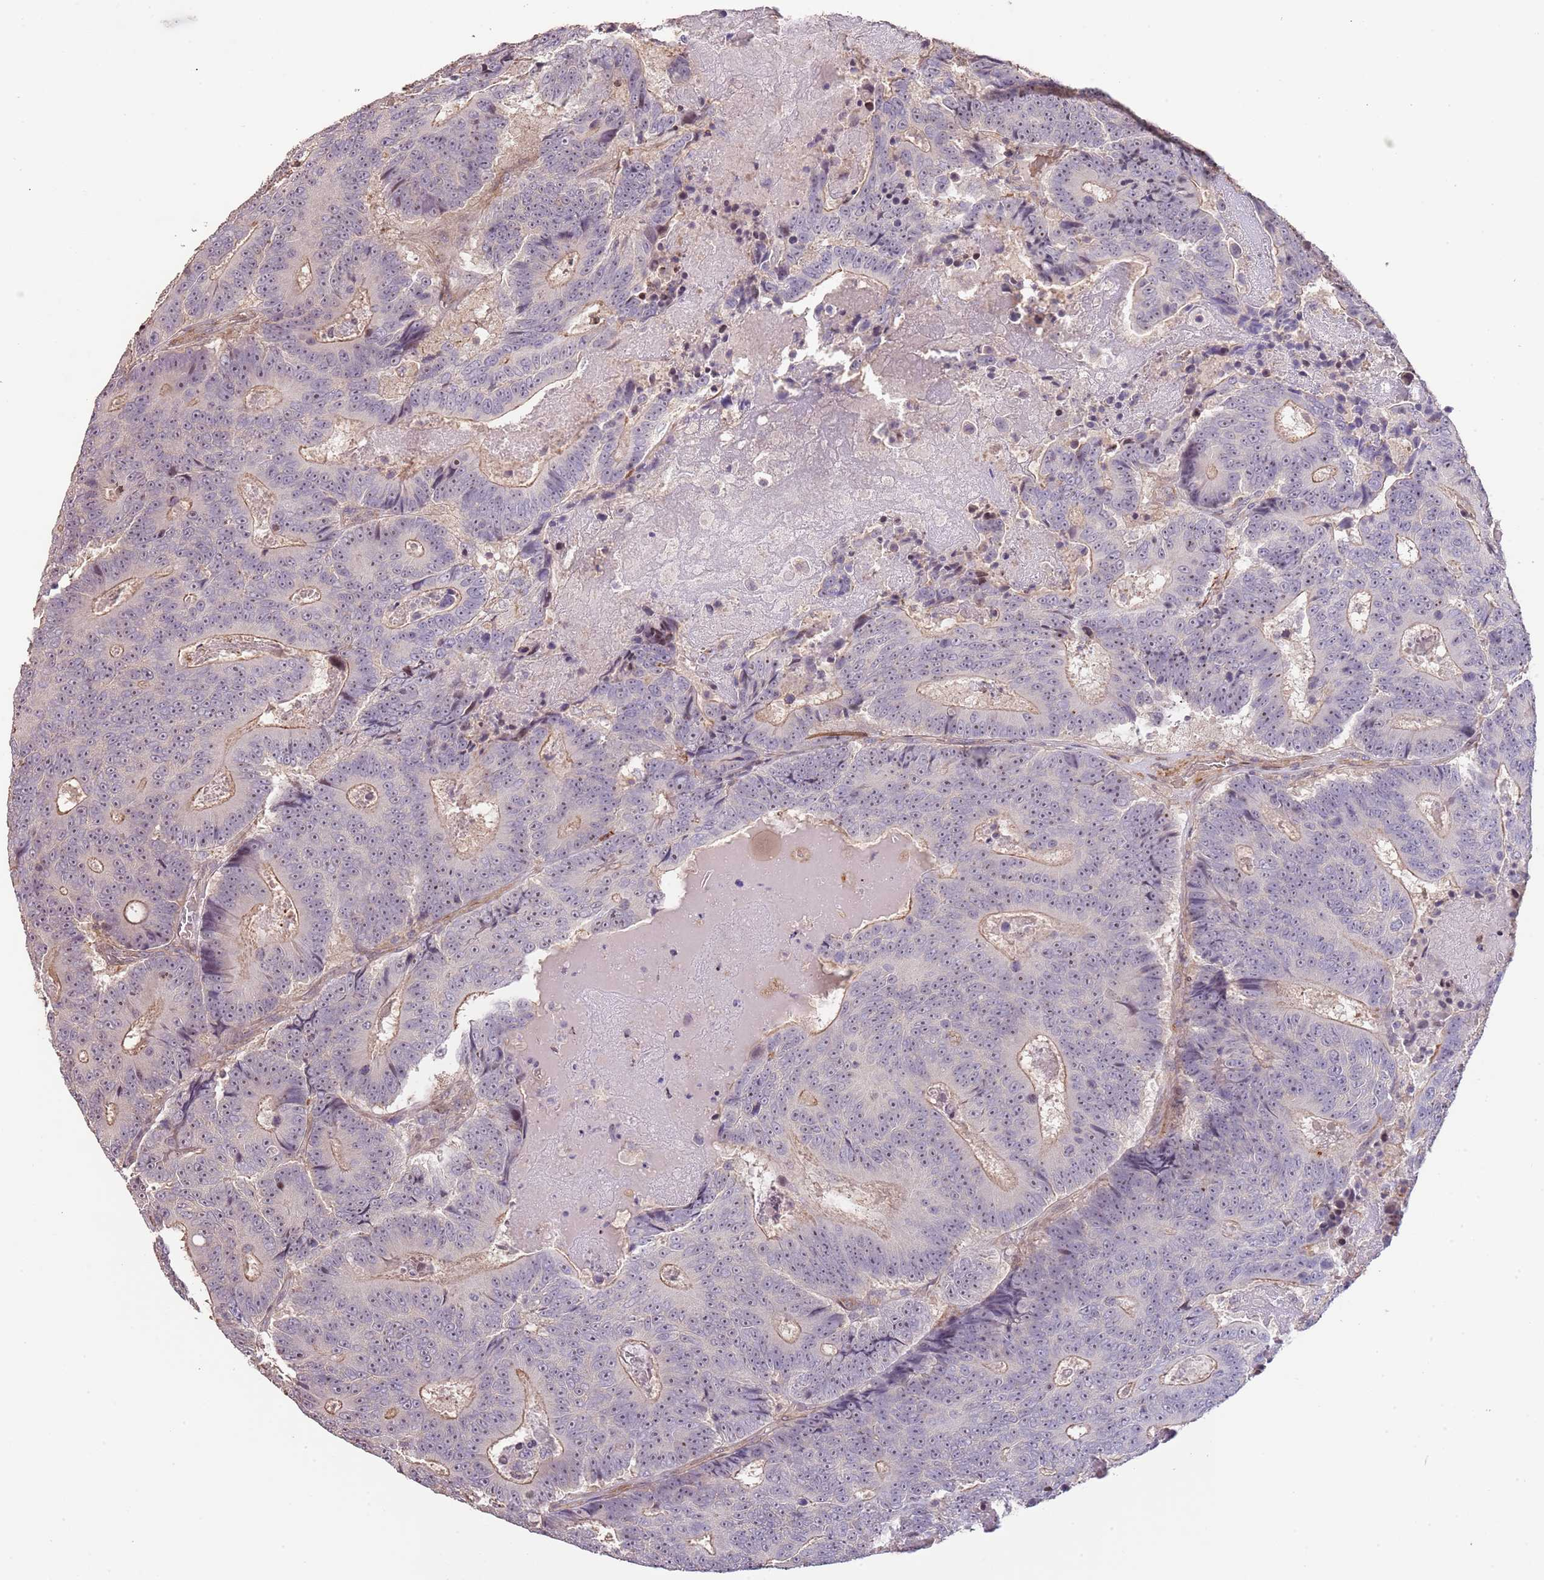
{"staining": {"intensity": "weak", "quantity": "<25%", "location": "nuclear"}, "tissue": "colorectal cancer", "cell_type": "Tumor cells", "image_type": "cancer", "snomed": [{"axis": "morphology", "description": "Adenocarcinoma, NOS"}, {"axis": "topography", "description": "Colon"}], "caption": "Immunohistochemical staining of colorectal adenocarcinoma demonstrates no significant positivity in tumor cells.", "gene": "ADTRP", "patient": {"sex": "male", "age": 83}}